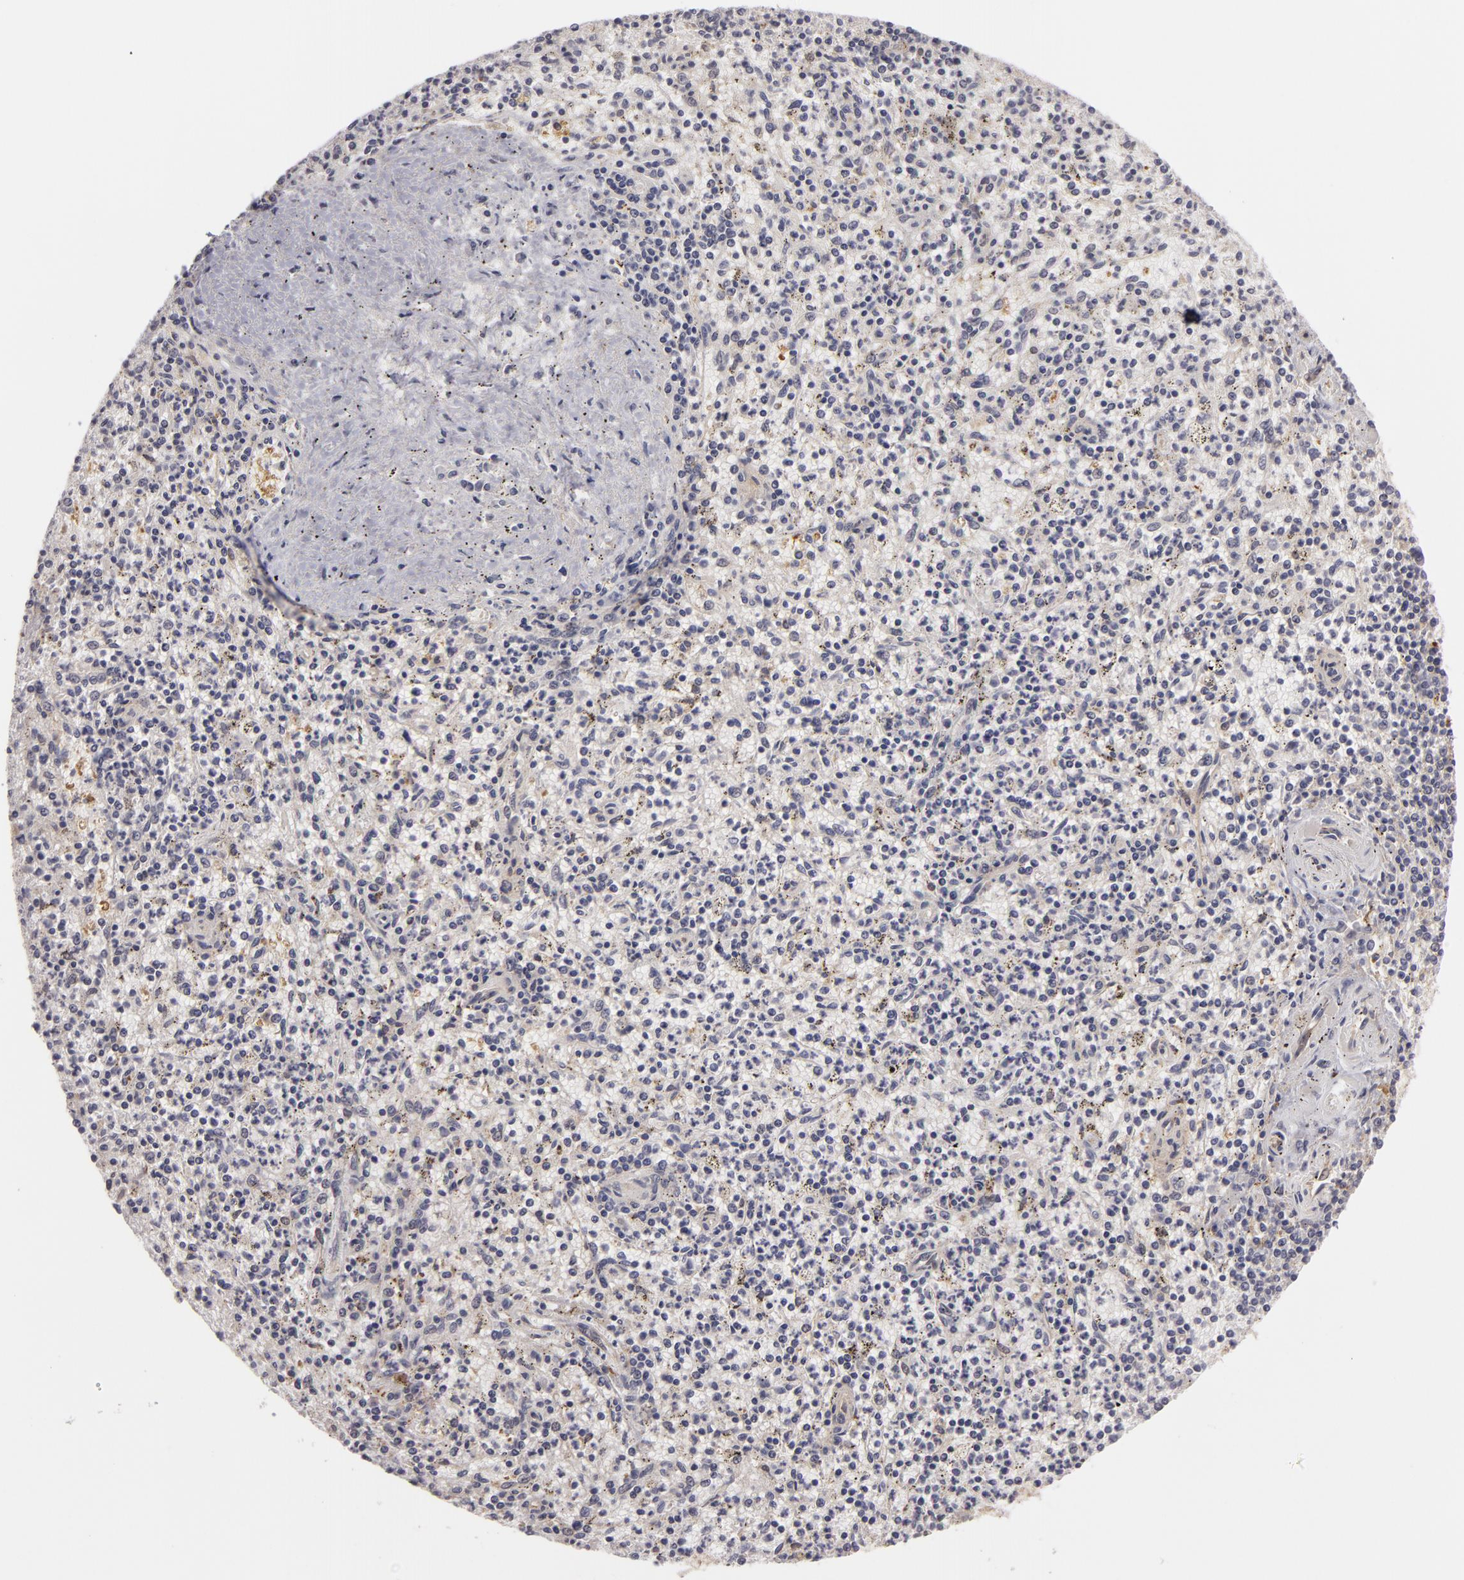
{"staining": {"intensity": "negative", "quantity": "none", "location": "none"}, "tissue": "spleen", "cell_type": "Cells in red pulp", "image_type": "normal", "snomed": [{"axis": "morphology", "description": "Normal tissue, NOS"}, {"axis": "topography", "description": "Spleen"}], "caption": "This is an IHC photomicrograph of normal human spleen. There is no expression in cells in red pulp.", "gene": "ZNF229", "patient": {"sex": "male", "age": 72}}